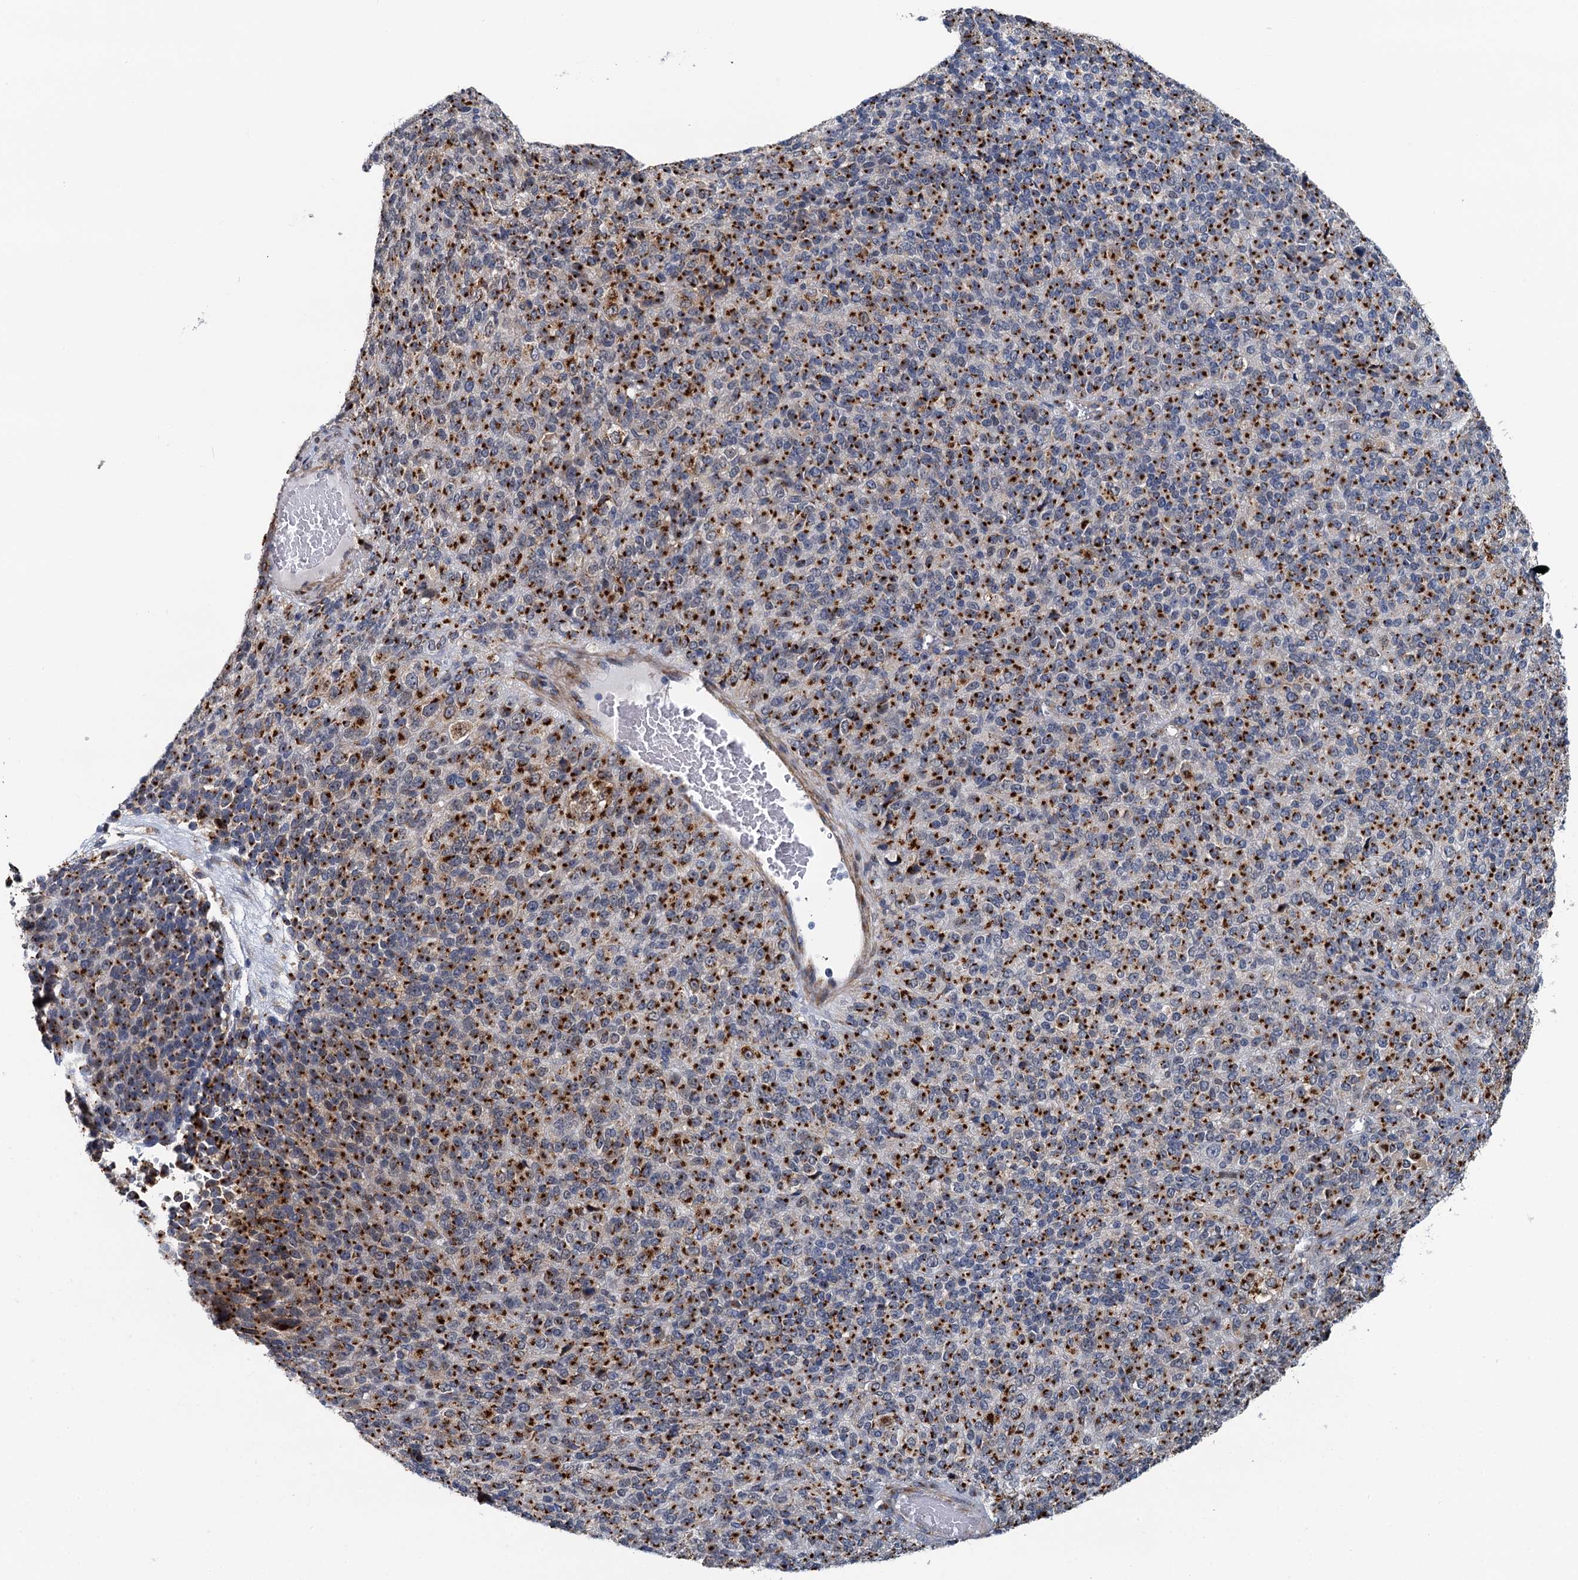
{"staining": {"intensity": "strong", "quantity": ">75%", "location": "cytoplasmic/membranous"}, "tissue": "melanoma", "cell_type": "Tumor cells", "image_type": "cancer", "snomed": [{"axis": "morphology", "description": "Malignant melanoma, Metastatic site"}, {"axis": "topography", "description": "Brain"}], "caption": "A brown stain labels strong cytoplasmic/membranous expression of a protein in malignant melanoma (metastatic site) tumor cells.", "gene": "BET1L", "patient": {"sex": "female", "age": 56}}